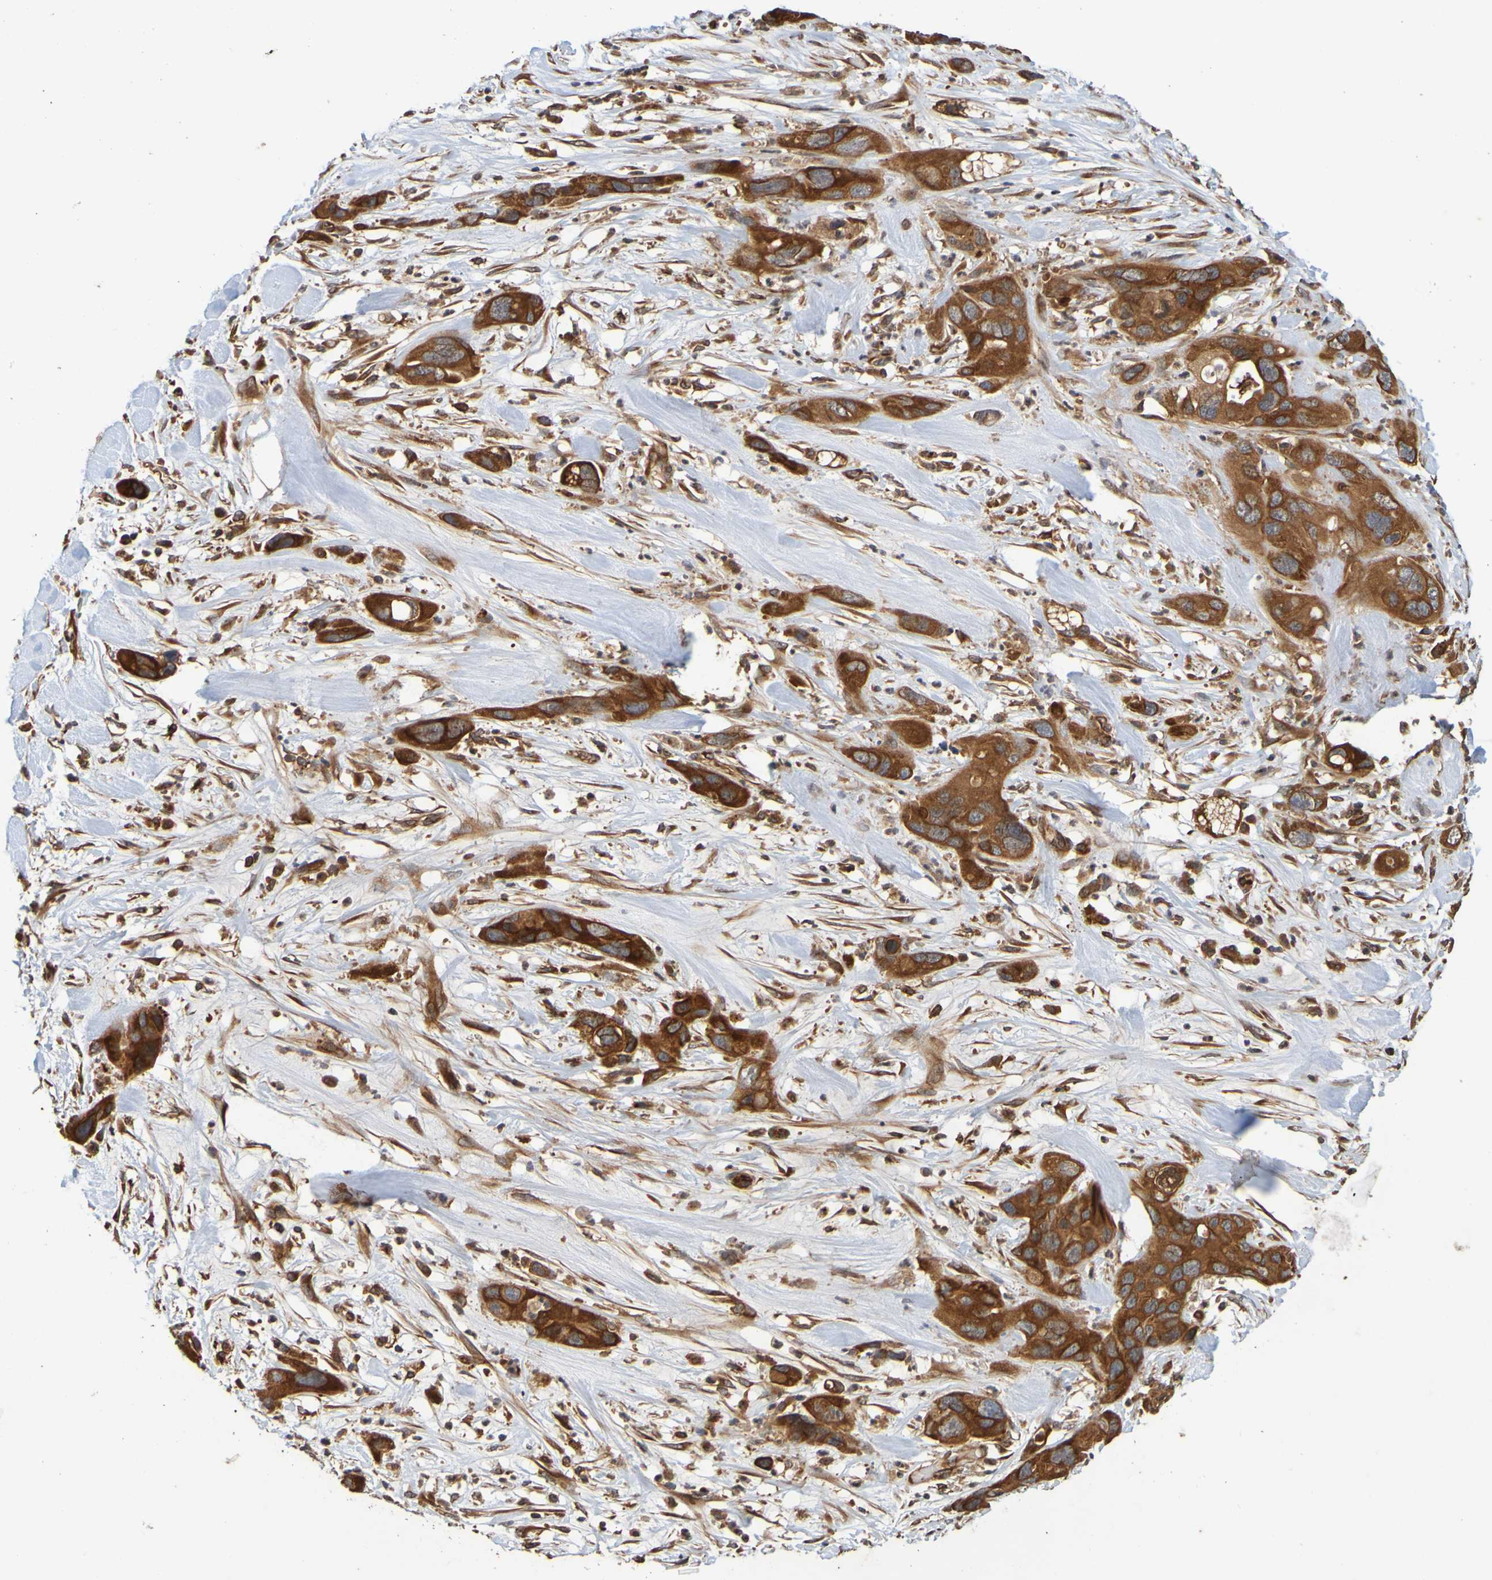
{"staining": {"intensity": "strong", "quantity": ">75%", "location": "cytoplasmic/membranous"}, "tissue": "pancreatic cancer", "cell_type": "Tumor cells", "image_type": "cancer", "snomed": [{"axis": "morphology", "description": "Adenocarcinoma, NOS"}, {"axis": "topography", "description": "Pancreas"}], "caption": "Strong cytoplasmic/membranous protein positivity is appreciated in about >75% of tumor cells in adenocarcinoma (pancreatic).", "gene": "OCRL", "patient": {"sex": "female", "age": 71}}